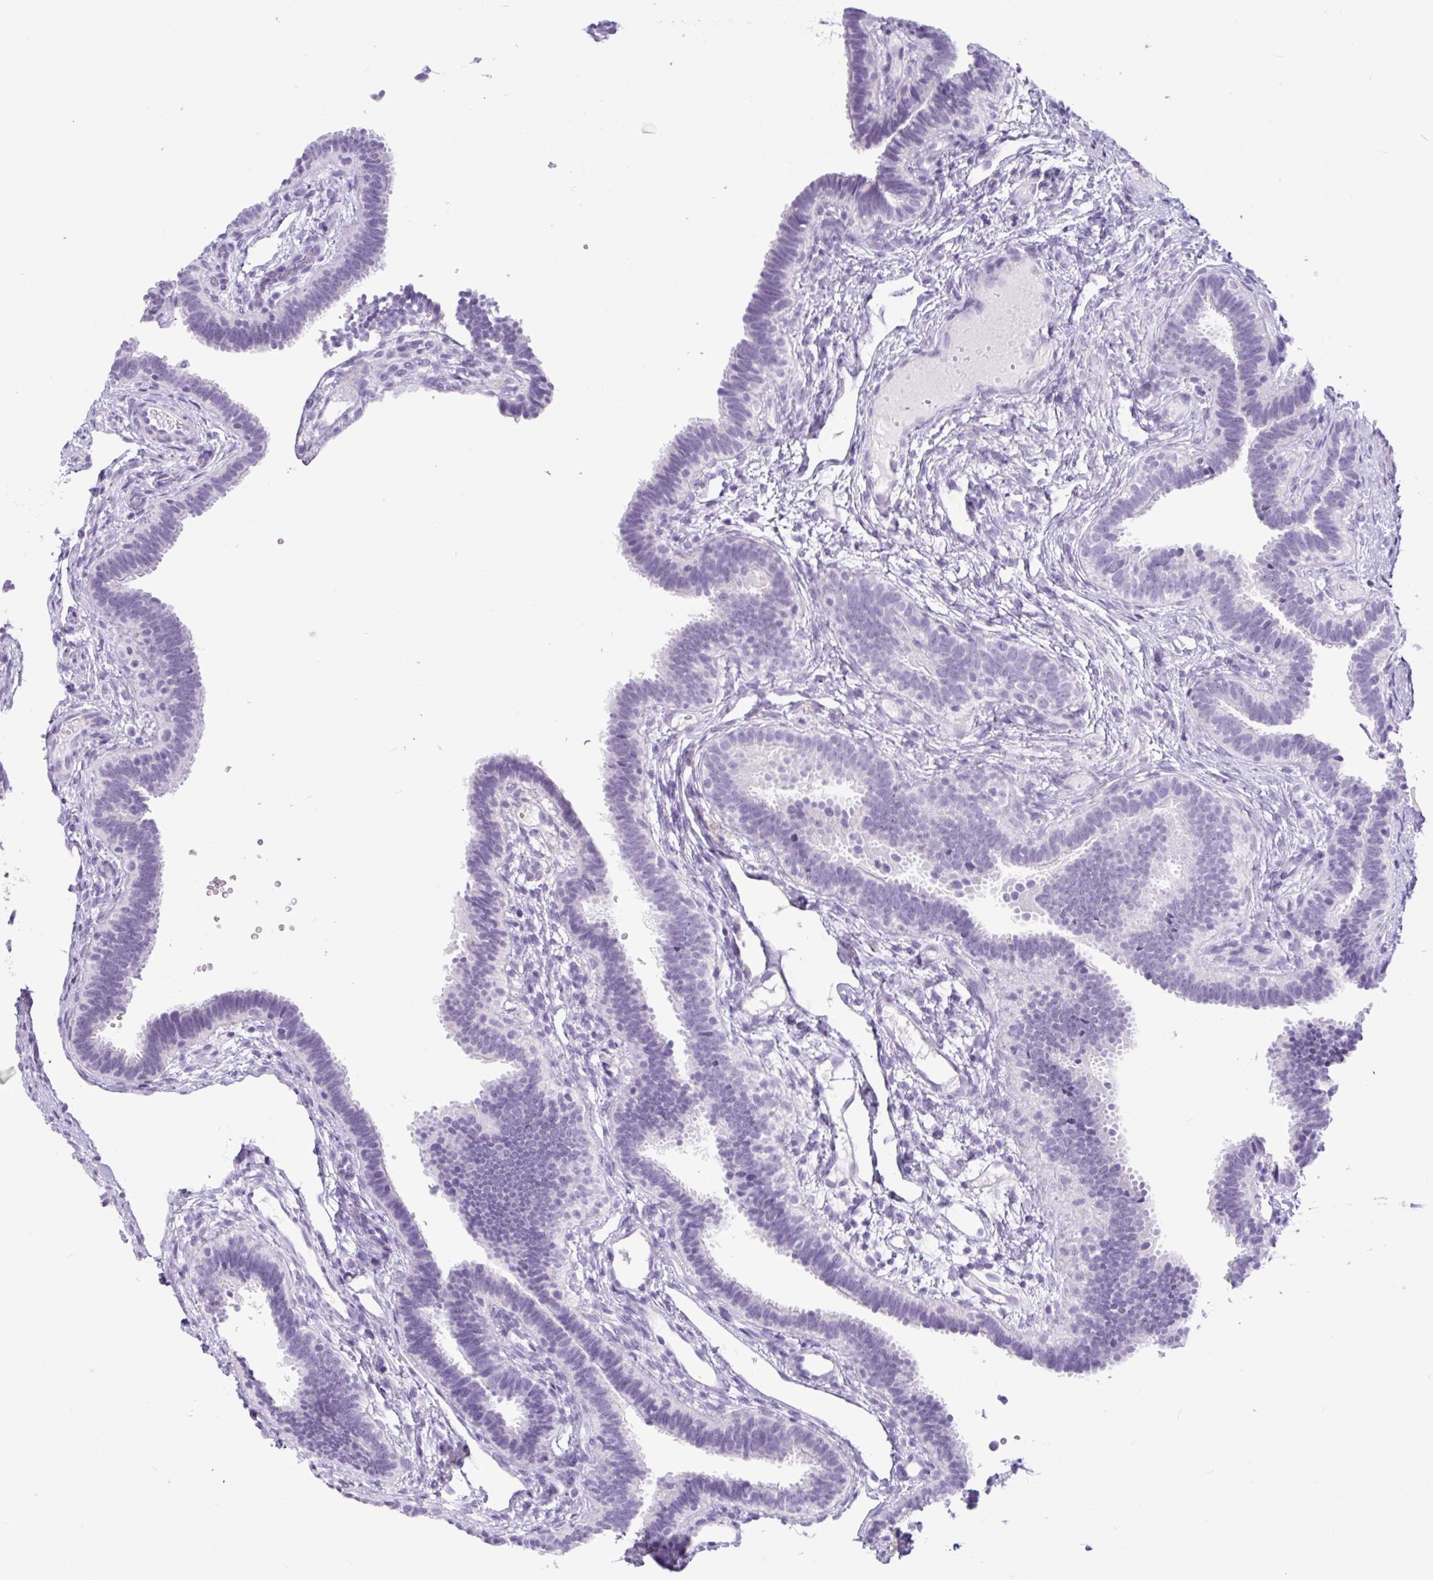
{"staining": {"intensity": "negative", "quantity": "none", "location": "none"}, "tissue": "fallopian tube", "cell_type": "Glandular cells", "image_type": "normal", "snomed": [{"axis": "morphology", "description": "Normal tissue, NOS"}, {"axis": "topography", "description": "Fallopian tube"}], "caption": "Image shows no significant protein staining in glandular cells of normal fallopian tube. (DAB (3,3'-diaminobenzidine) IHC, high magnification).", "gene": "CTSE", "patient": {"sex": "female", "age": 37}}